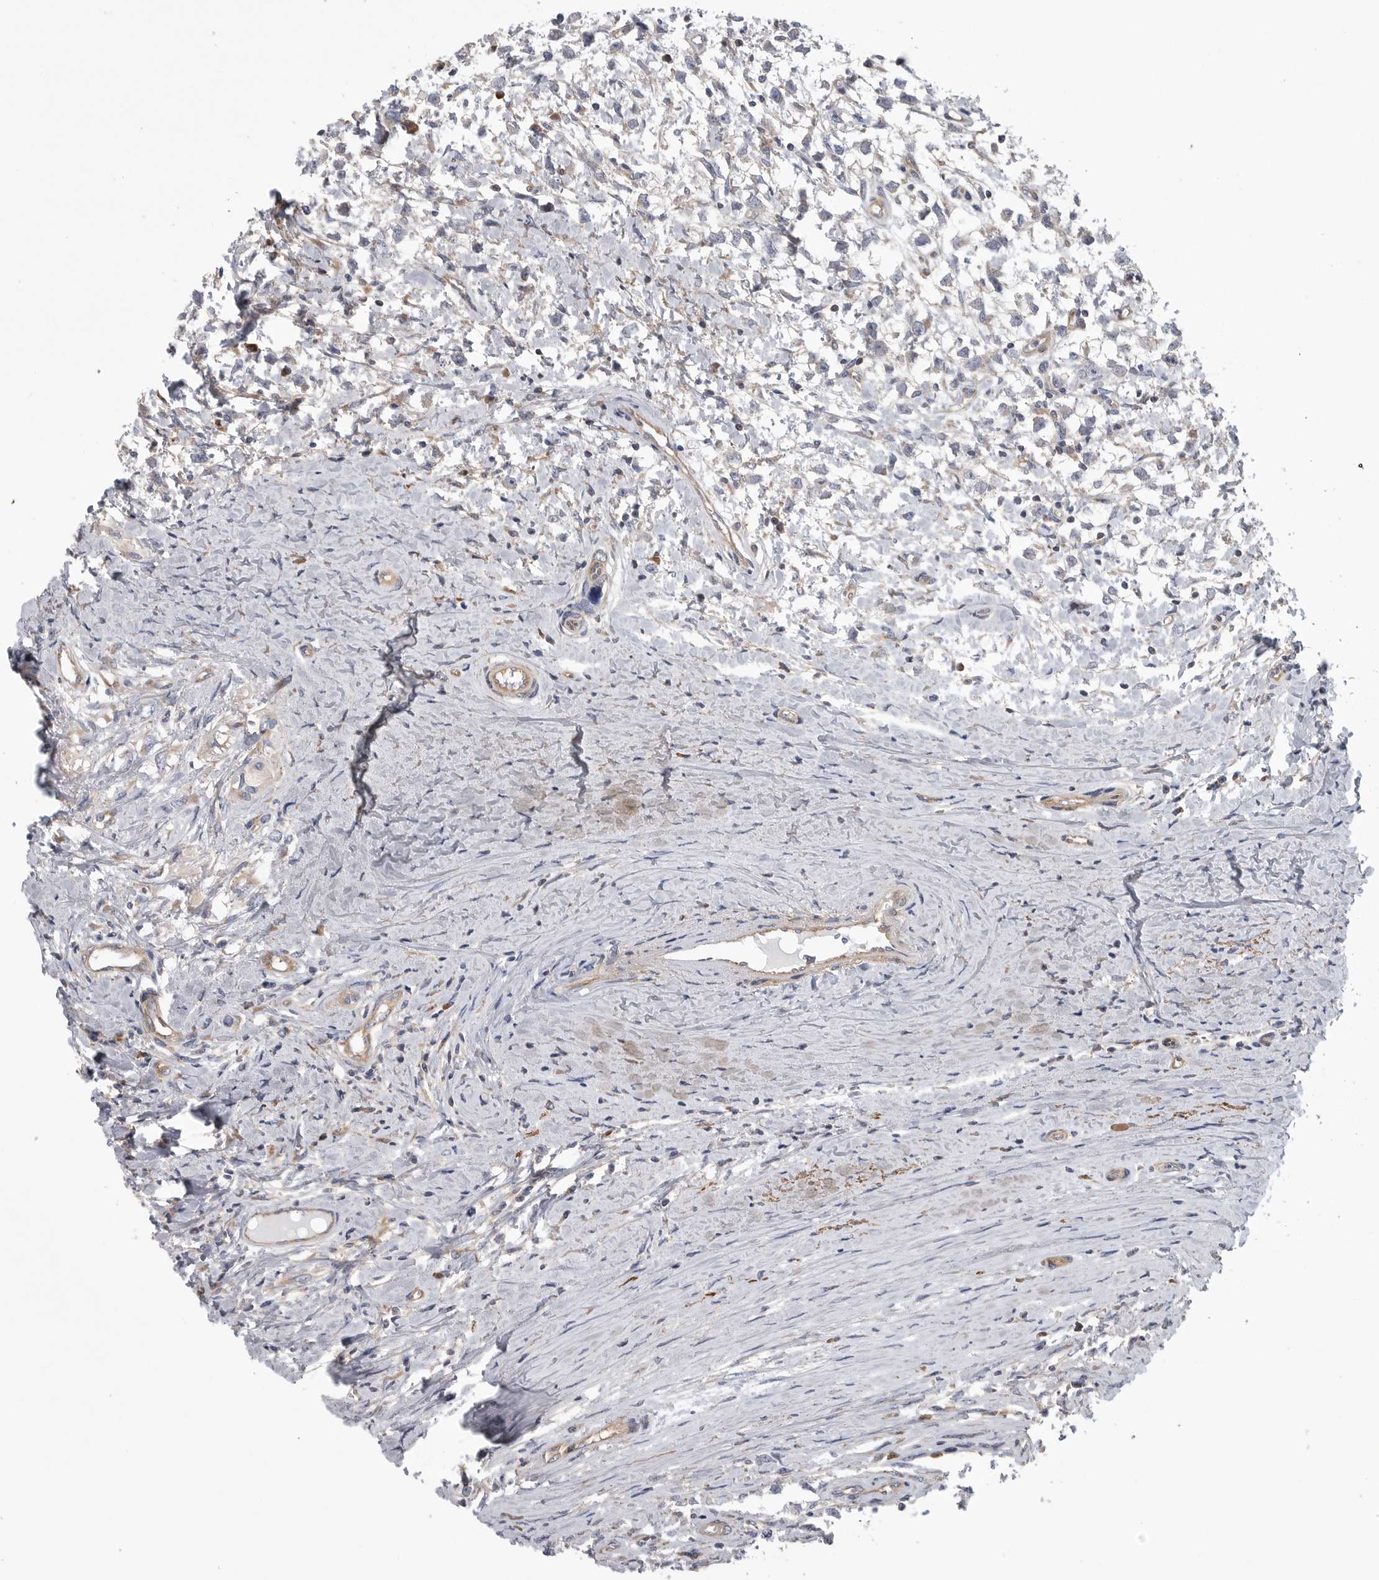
{"staining": {"intensity": "negative", "quantity": "none", "location": "none"}, "tissue": "testis cancer", "cell_type": "Tumor cells", "image_type": "cancer", "snomed": [{"axis": "morphology", "description": "Seminoma, NOS"}, {"axis": "morphology", "description": "Carcinoma, Embryonal, NOS"}, {"axis": "topography", "description": "Testis"}], "caption": "Immunohistochemical staining of embryonal carcinoma (testis) demonstrates no significant staining in tumor cells.", "gene": "OXR1", "patient": {"sex": "male", "age": 51}}